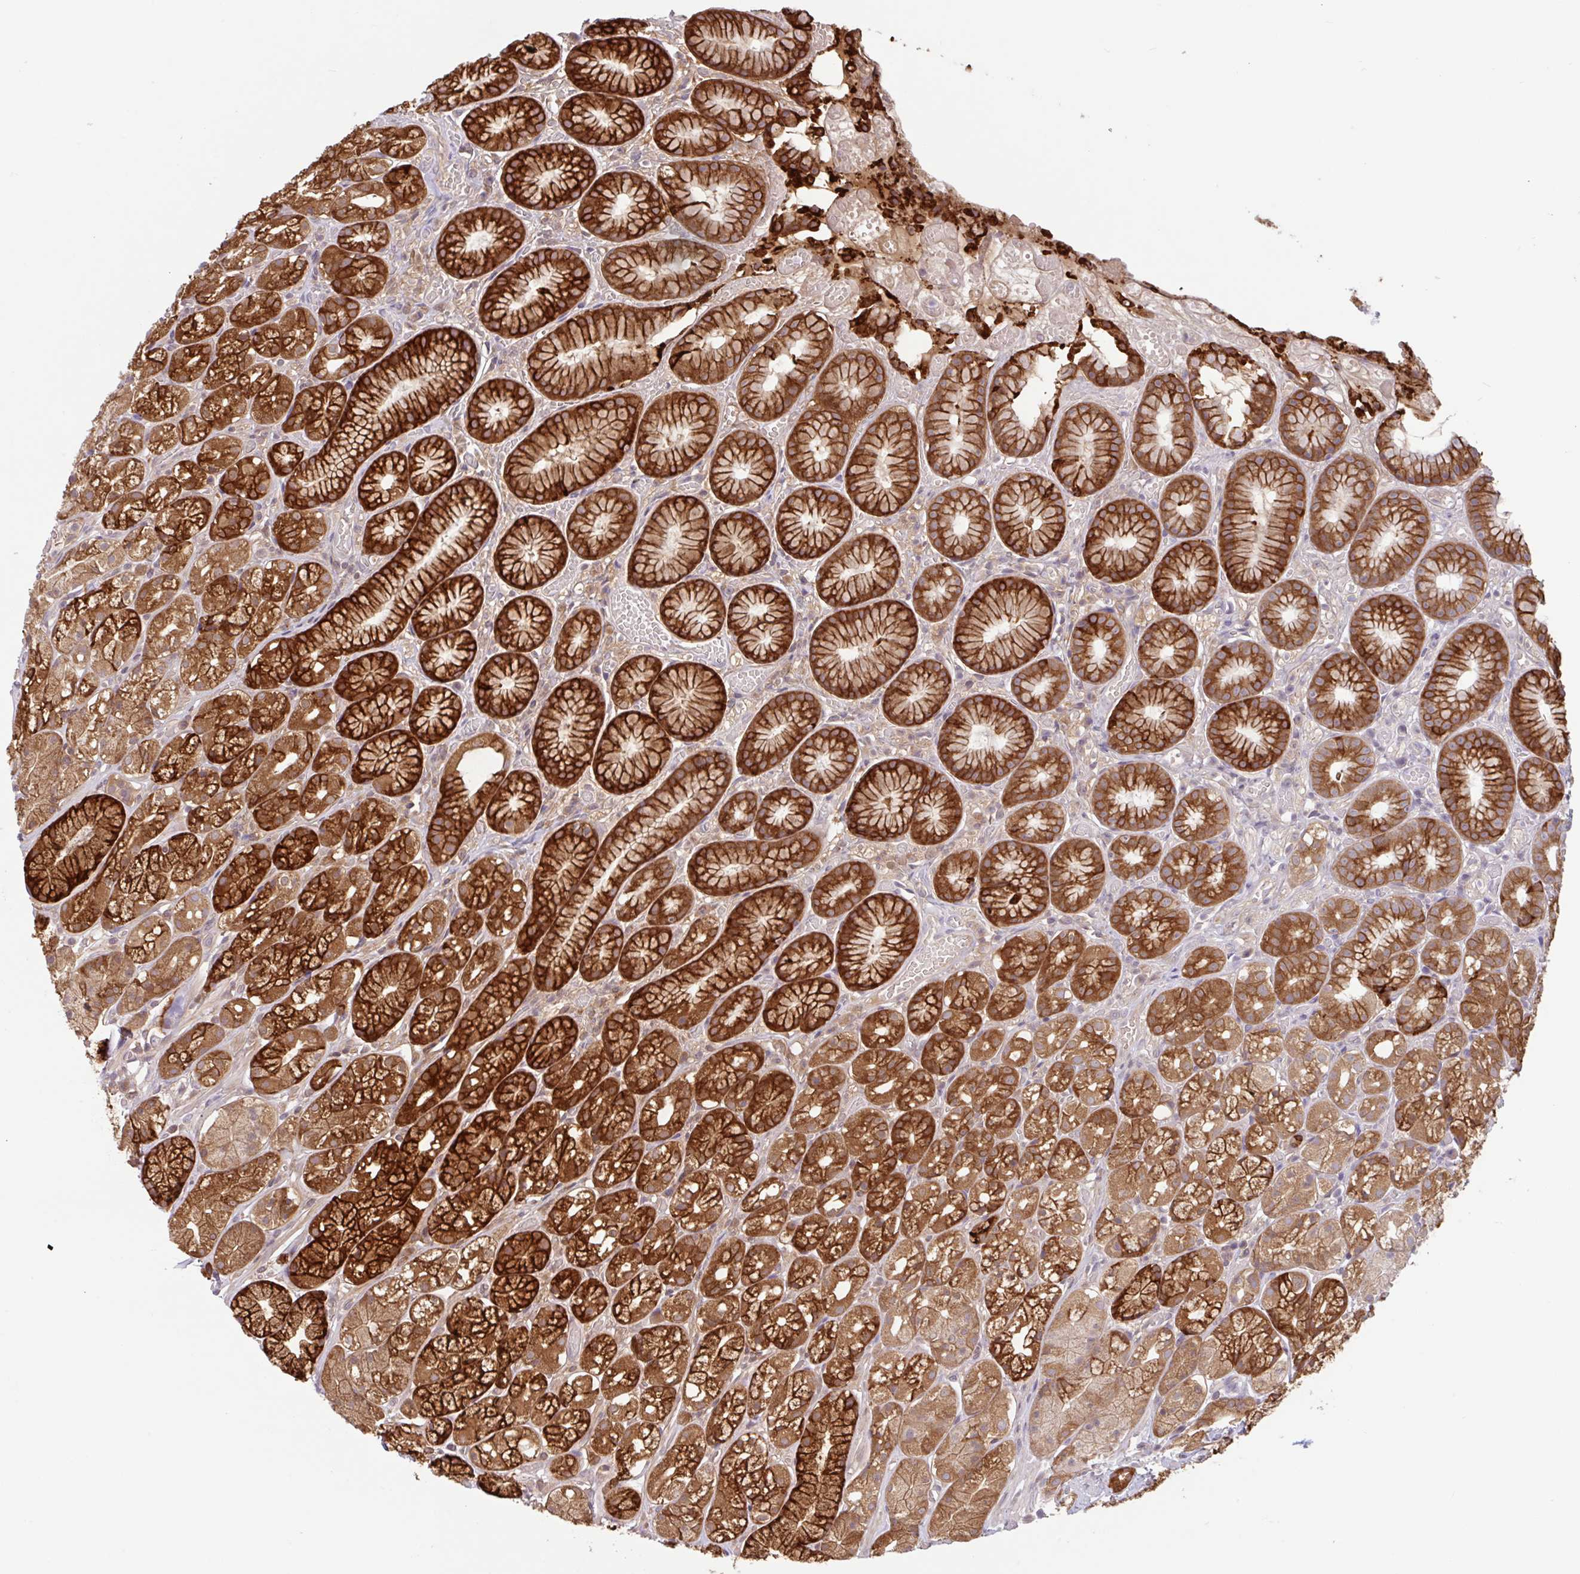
{"staining": {"intensity": "strong", "quantity": ">75%", "location": "cytoplasmic/membranous"}, "tissue": "stomach", "cell_type": "Glandular cells", "image_type": "normal", "snomed": [{"axis": "morphology", "description": "Normal tissue, NOS"}, {"axis": "topography", "description": "Smooth muscle"}, {"axis": "topography", "description": "Stomach"}], "caption": "IHC micrograph of unremarkable stomach: stomach stained using immunohistochemistry shows high levels of strong protein expression localized specifically in the cytoplasmic/membranous of glandular cells, appearing as a cytoplasmic/membranous brown color.", "gene": "CTSE", "patient": {"sex": "male", "age": 70}}